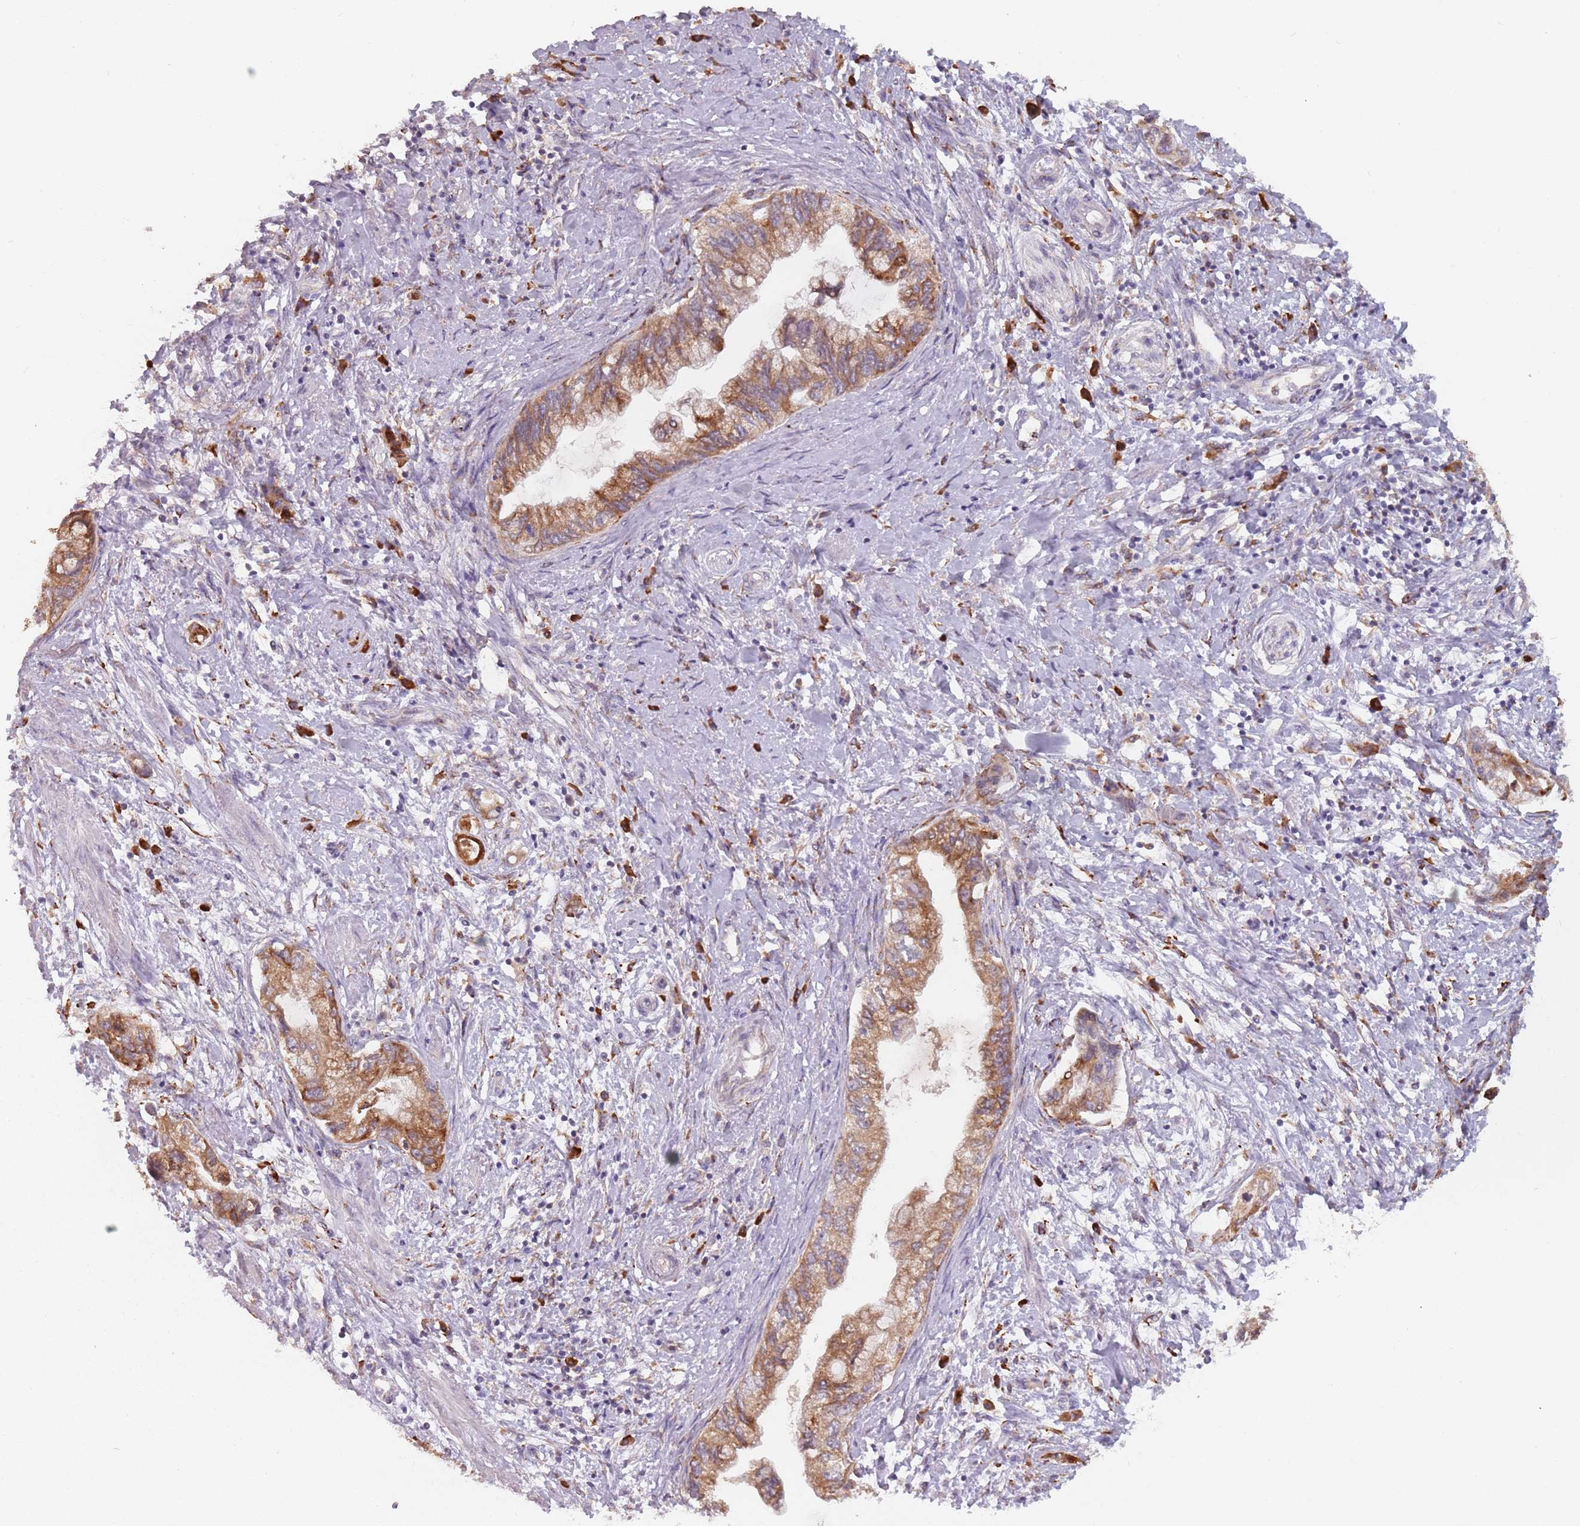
{"staining": {"intensity": "moderate", "quantity": ">75%", "location": "cytoplasmic/membranous"}, "tissue": "pancreatic cancer", "cell_type": "Tumor cells", "image_type": "cancer", "snomed": [{"axis": "morphology", "description": "Adenocarcinoma, NOS"}, {"axis": "topography", "description": "Pancreas"}], "caption": "Adenocarcinoma (pancreatic) stained with immunohistochemistry shows moderate cytoplasmic/membranous positivity in approximately >75% of tumor cells.", "gene": "RPS9", "patient": {"sex": "female", "age": 73}}